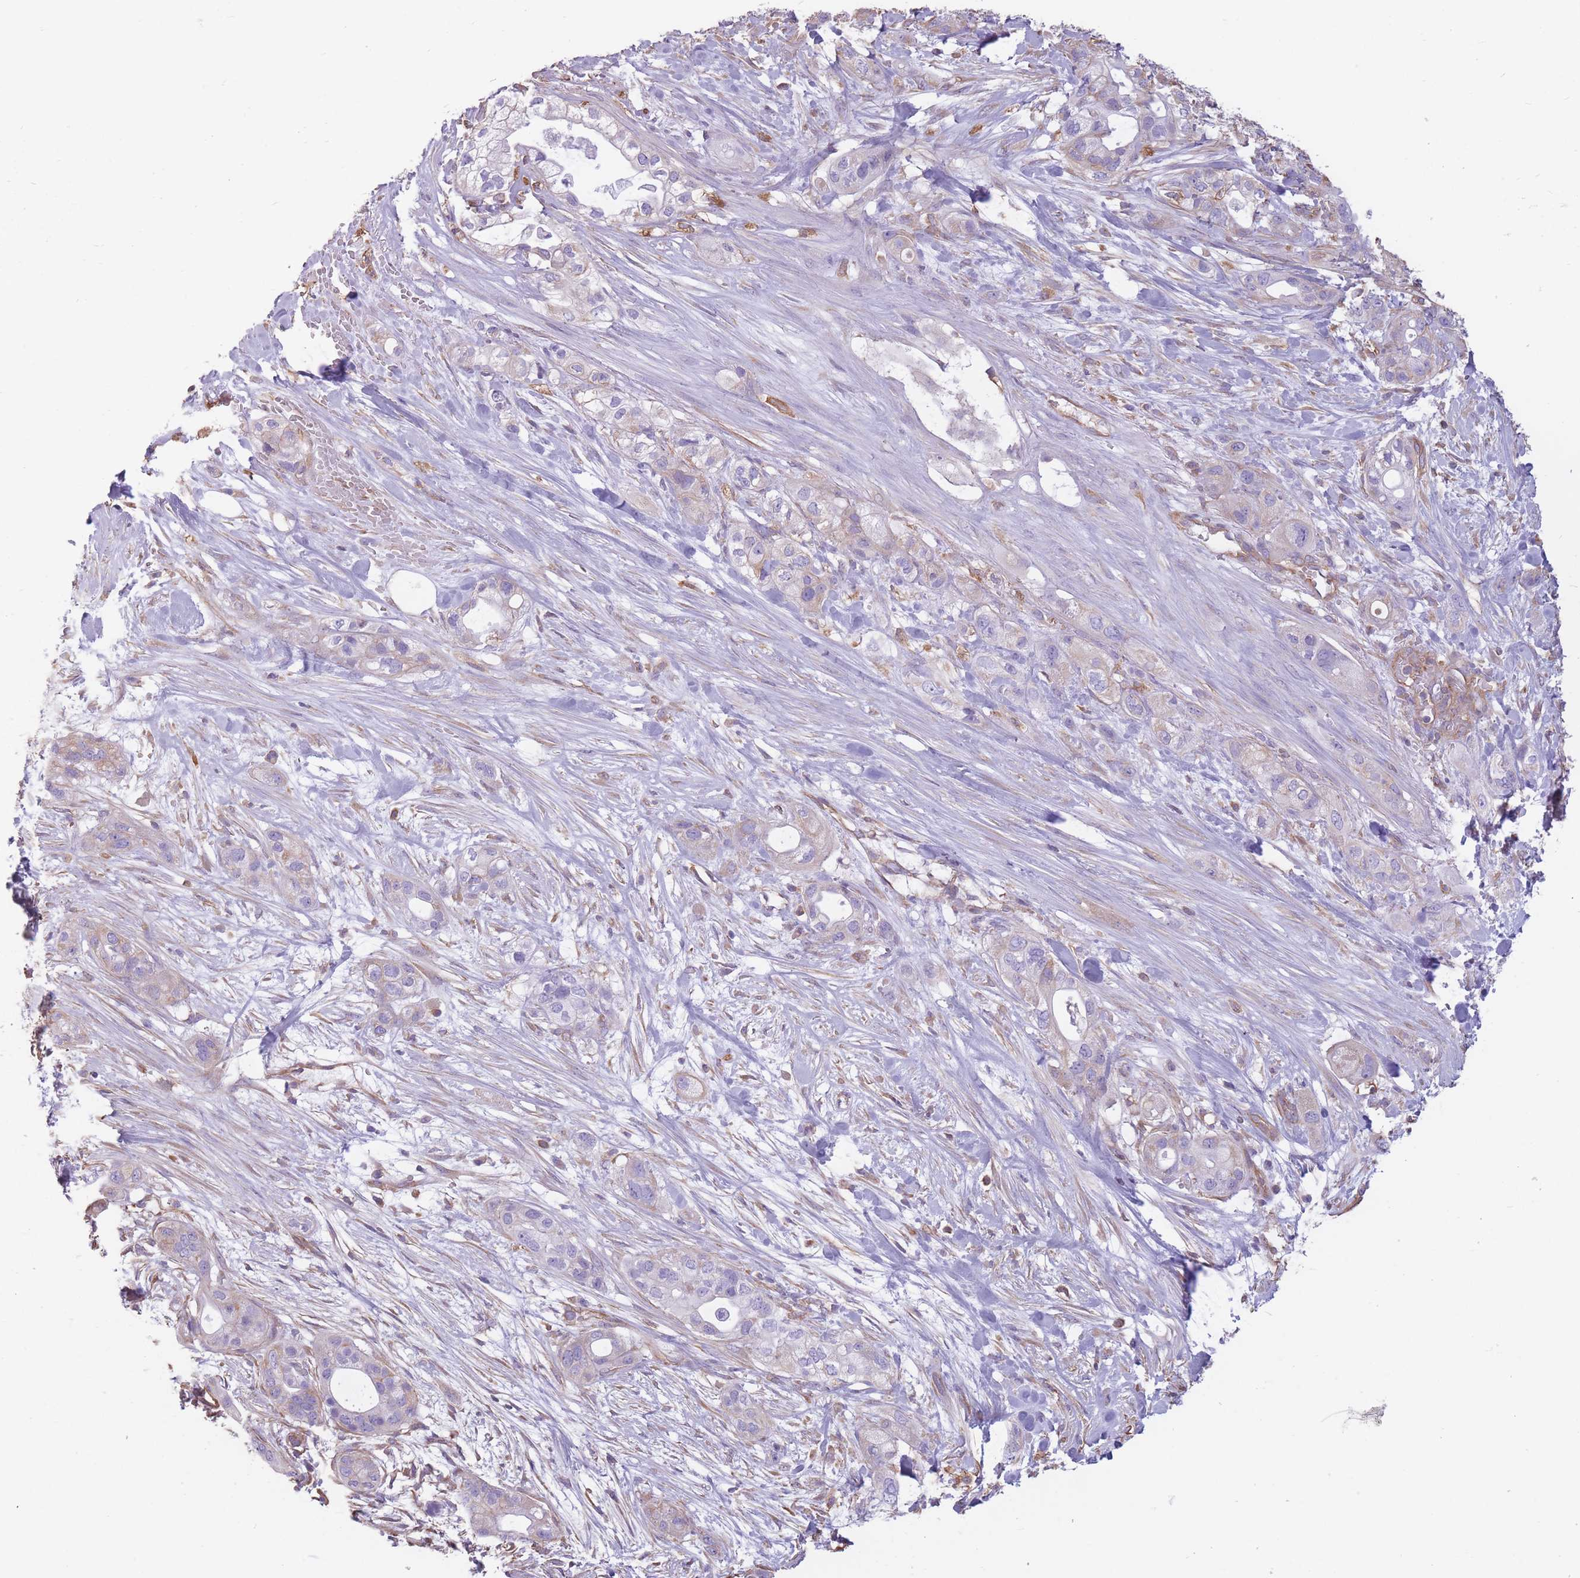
{"staining": {"intensity": "negative", "quantity": "none", "location": "none"}, "tissue": "pancreatic cancer", "cell_type": "Tumor cells", "image_type": "cancer", "snomed": [{"axis": "morphology", "description": "Adenocarcinoma, NOS"}, {"axis": "topography", "description": "Pancreas"}], "caption": "Immunohistochemistry (IHC) of pancreatic cancer demonstrates no positivity in tumor cells.", "gene": "ADD1", "patient": {"sex": "male", "age": 44}}